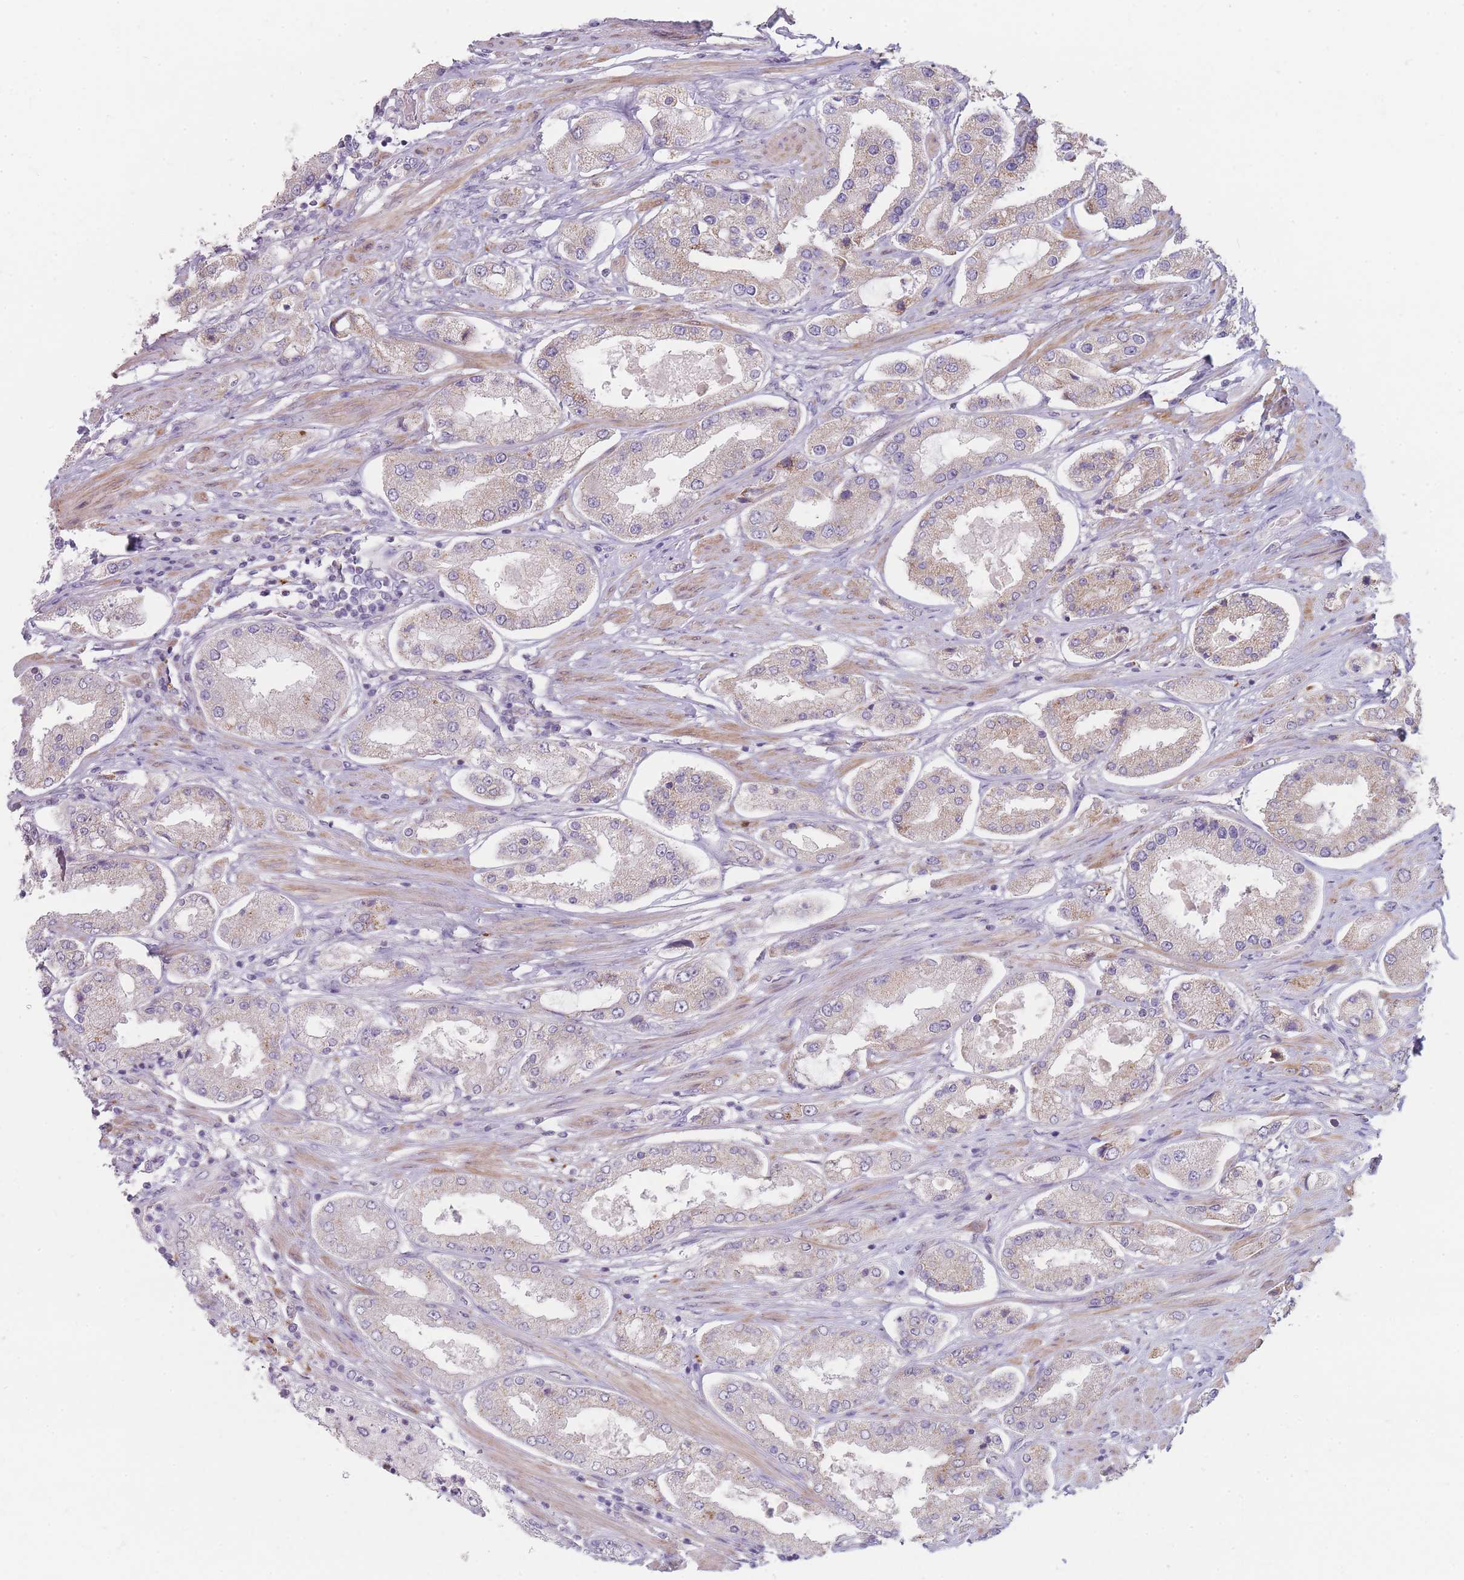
{"staining": {"intensity": "weak", "quantity": "<25%", "location": "cytoplasmic/membranous"}, "tissue": "prostate cancer", "cell_type": "Tumor cells", "image_type": "cancer", "snomed": [{"axis": "morphology", "description": "Adenocarcinoma, High grade"}, {"axis": "topography", "description": "Prostate"}], "caption": "IHC micrograph of neoplastic tissue: prostate cancer stained with DAB (3,3'-diaminobenzidine) reveals no significant protein staining in tumor cells.", "gene": "SMPD4", "patient": {"sex": "male", "age": 69}}